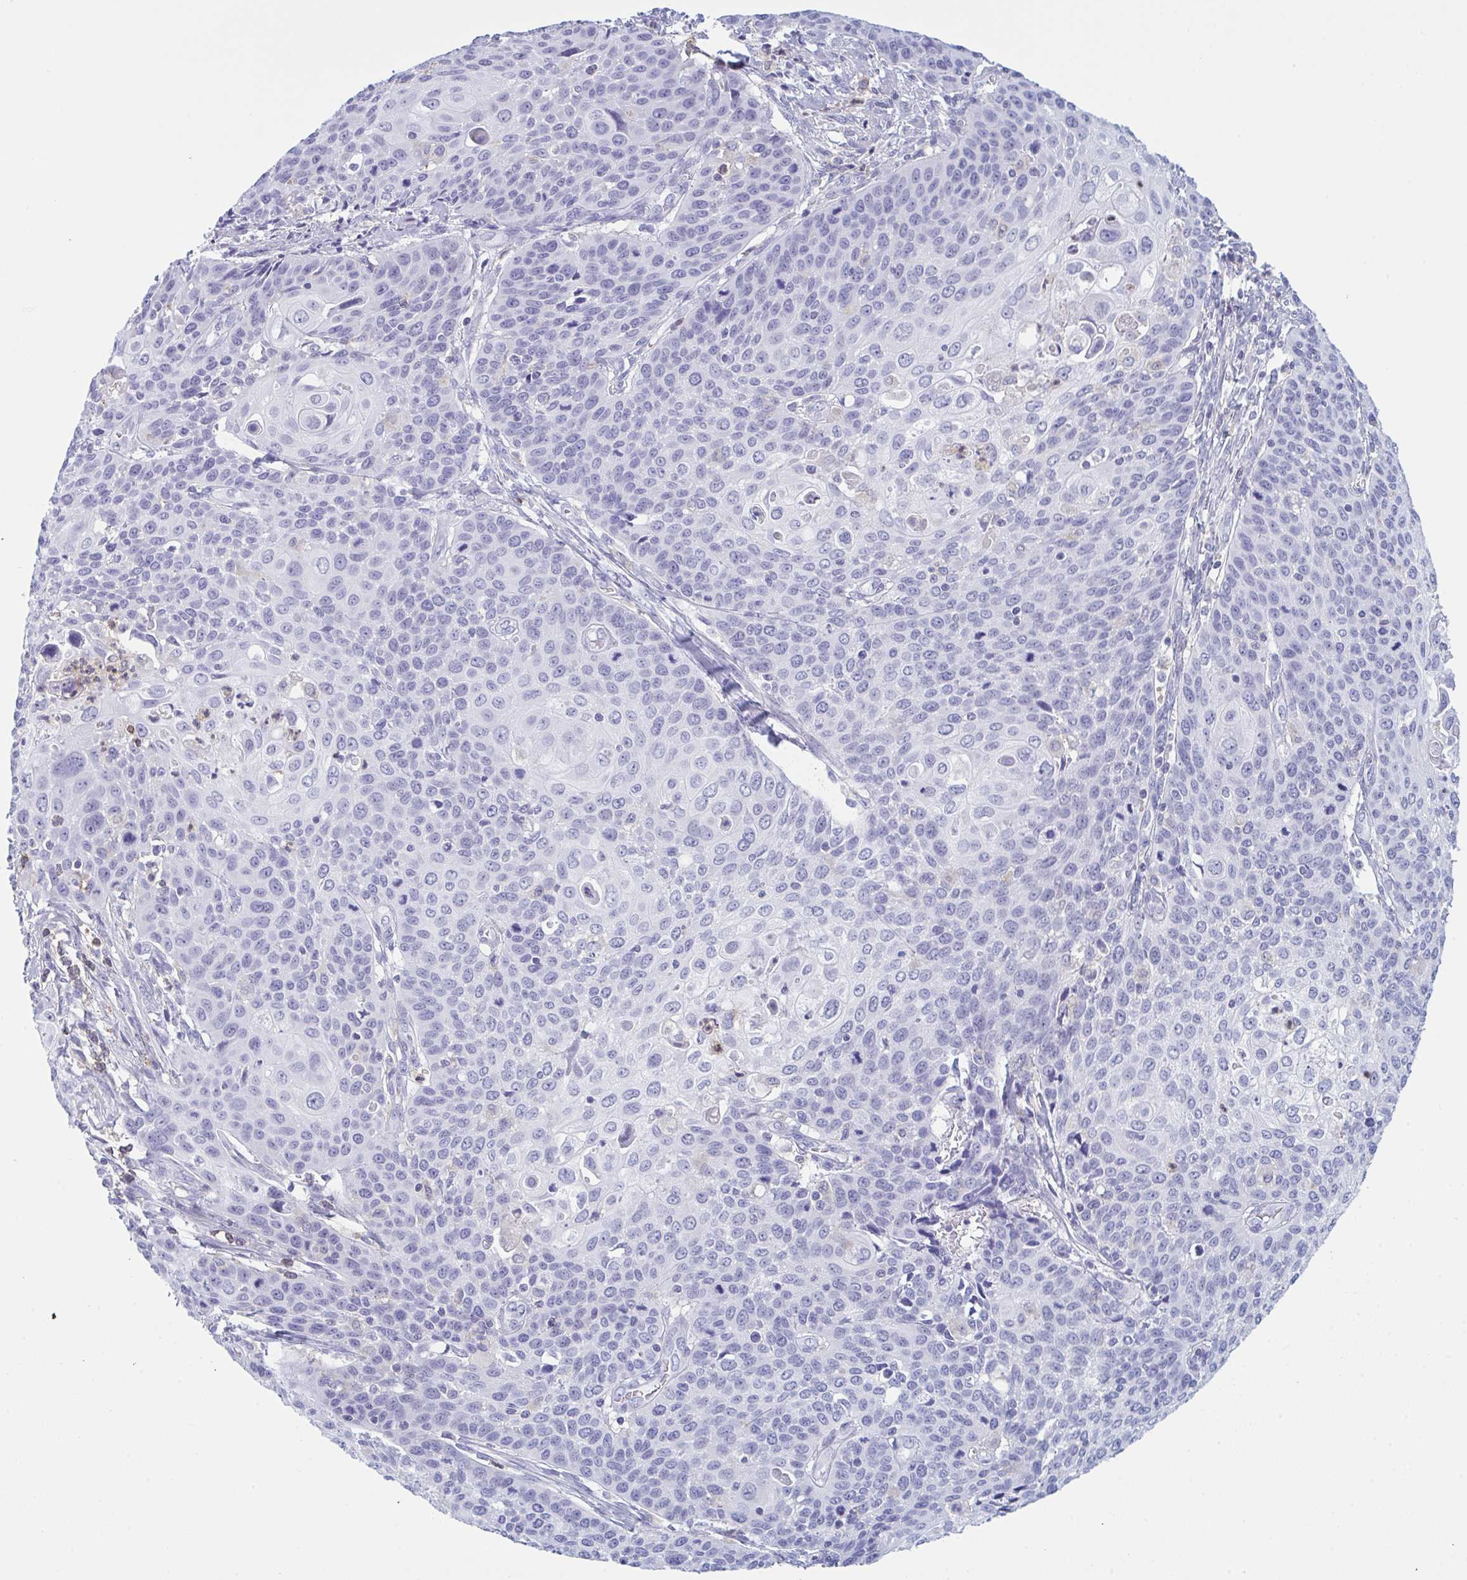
{"staining": {"intensity": "negative", "quantity": "none", "location": "none"}, "tissue": "cervical cancer", "cell_type": "Tumor cells", "image_type": "cancer", "snomed": [{"axis": "morphology", "description": "Squamous cell carcinoma, NOS"}, {"axis": "topography", "description": "Cervix"}], "caption": "IHC of squamous cell carcinoma (cervical) demonstrates no expression in tumor cells.", "gene": "MYO1F", "patient": {"sex": "female", "age": 65}}